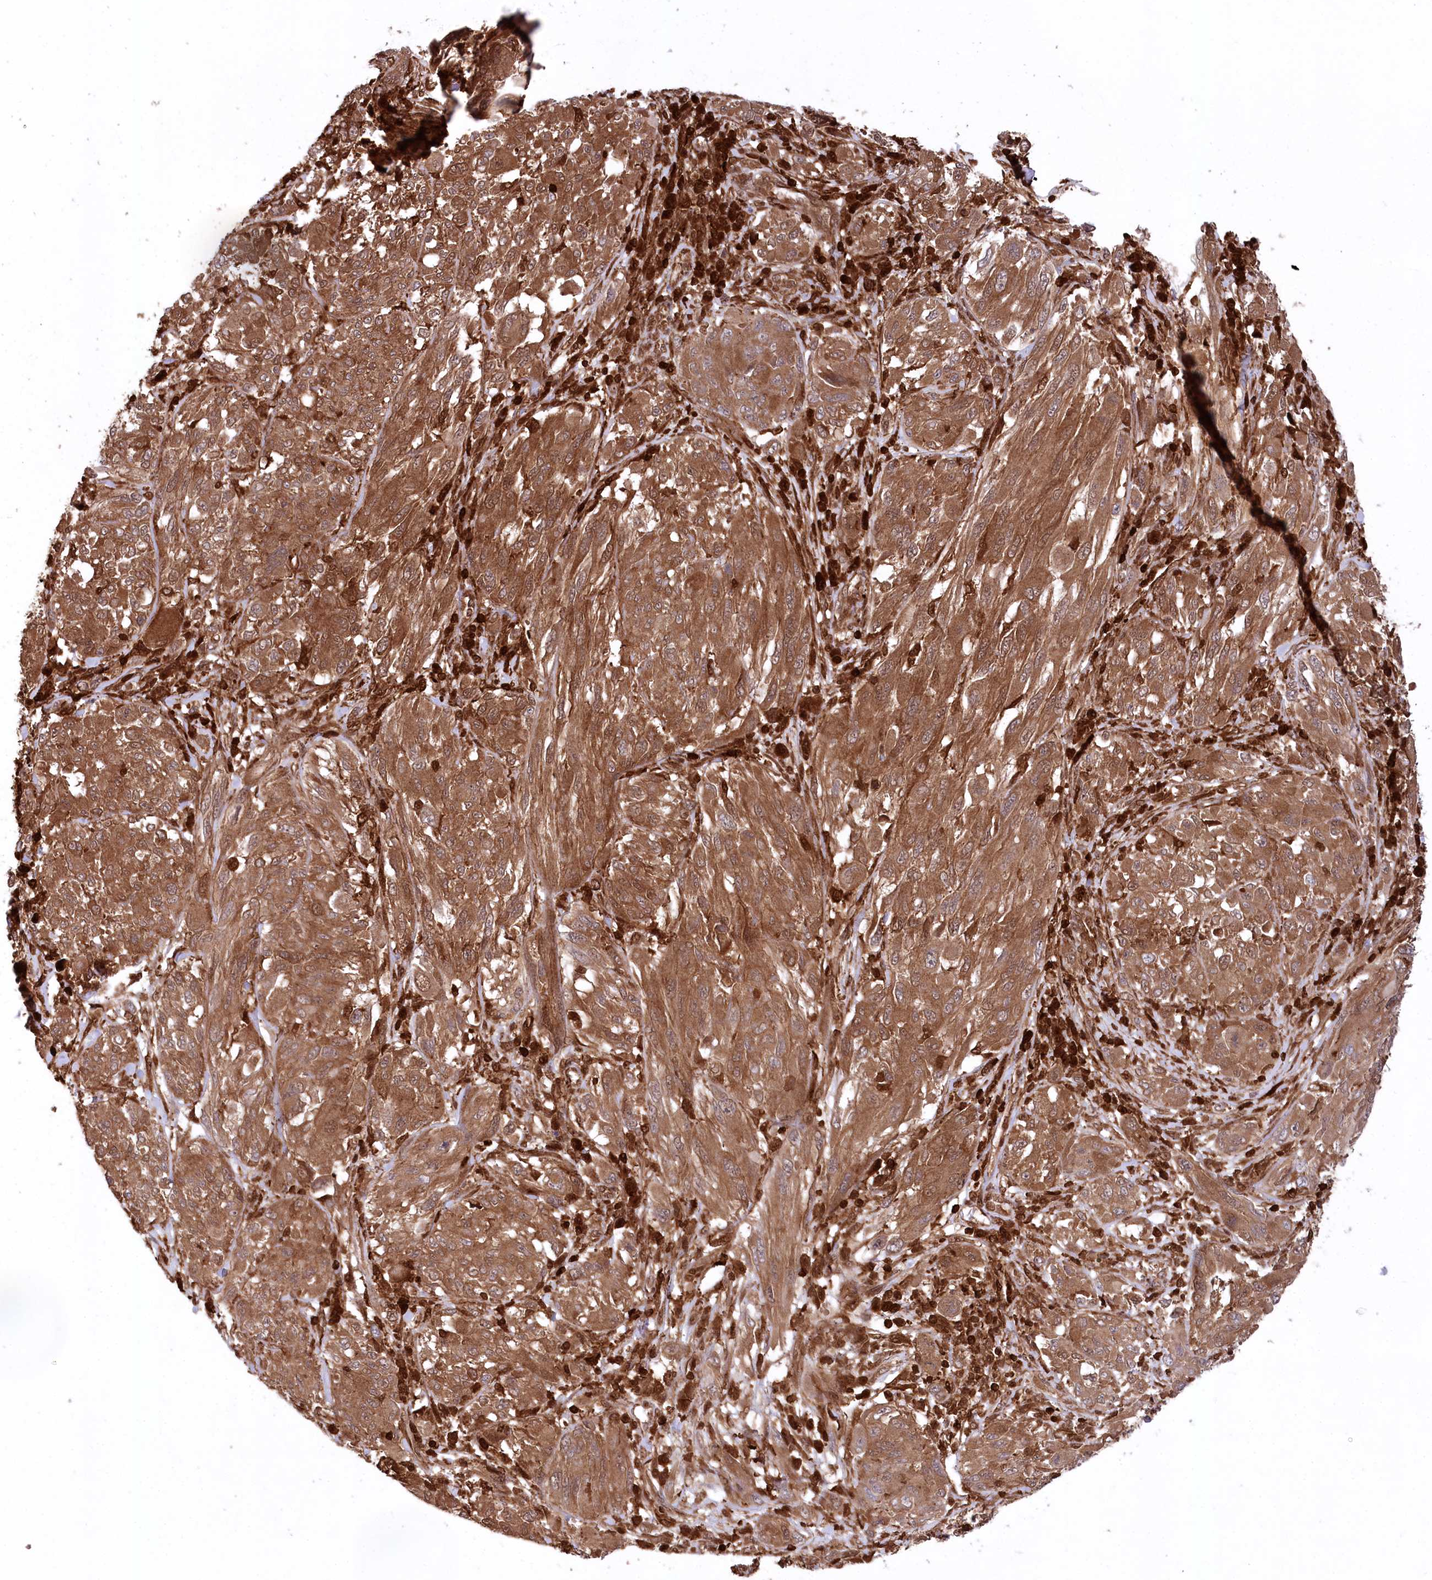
{"staining": {"intensity": "moderate", "quantity": ">75%", "location": "cytoplasmic/membranous"}, "tissue": "melanoma", "cell_type": "Tumor cells", "image_type": "cancer", "snomed": [{"axis": "morphology", "description": "Malignant melanoma, NOS"}, {"axis": "topography", "description": "Skin"}], "caption": "Immunohistochemistry staining of melanoma, which displays medium levels of moderate cytoplasmic/membranous staining in approximately >75% of tumor cells indicating moderate cytoplasmic/membranous protein expression. The staining was performed using DAB (brown) for protein detection and nuclei were counterstained in hematoxylin (blue).", "gene": "LSG1", "patient": {"sex": "female", "age": 91}}